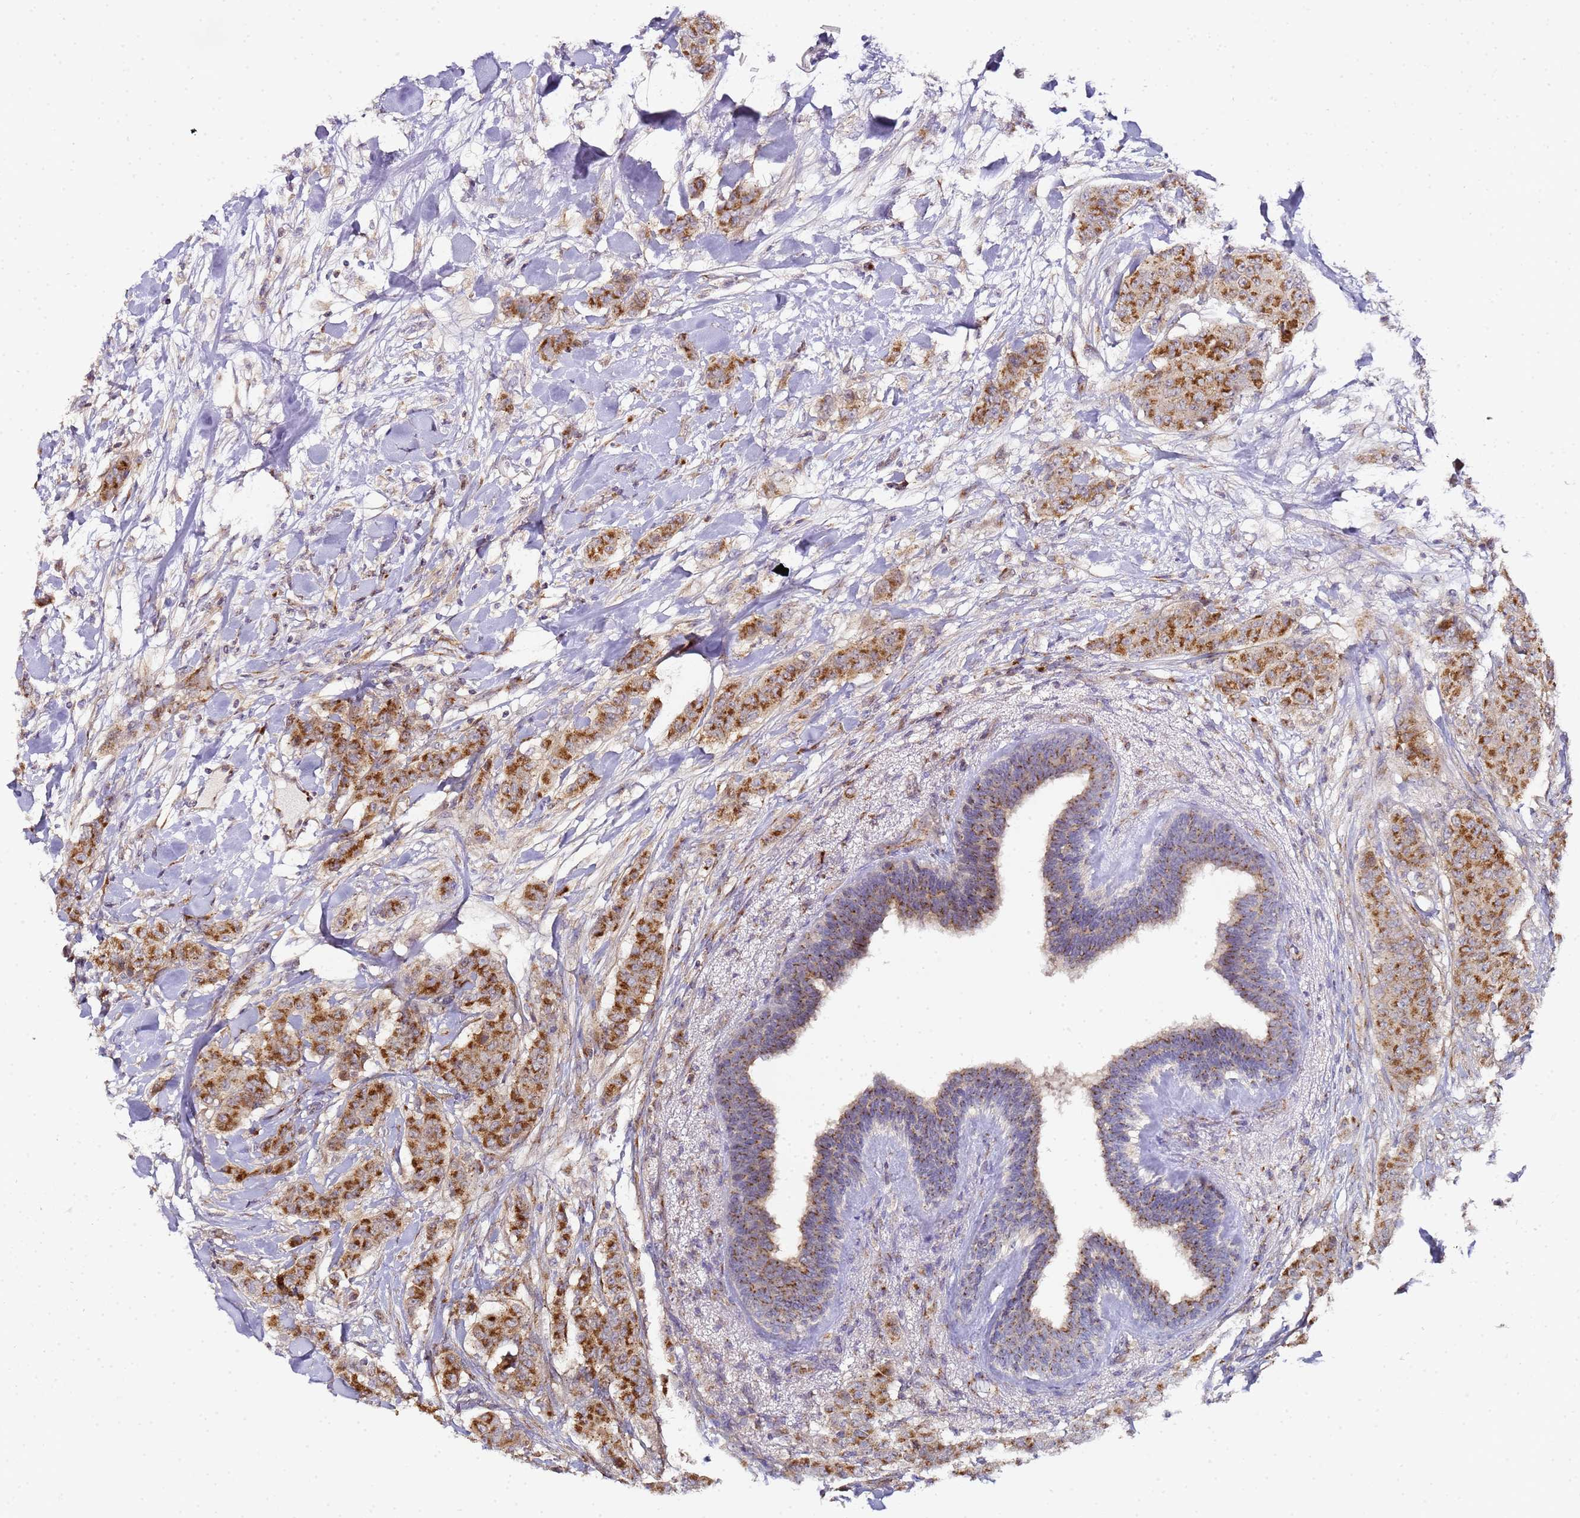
{"staining": {"intensity": "strong", "quantity": ">75%", "location": "cytoplasmic/membranous"}, "tissue": "breast cancer", "cell_type": "Tumor cells", "image_type": "cancer", "snomed": [{"axis": "morphology", "description": "Duct carcinoma"}, {"axis": "topography", "description": "Breast"}], "caption": "Breast infiltrating ductal carcinoma was stained to show a protein in brown. There is high levels of strong cytoplasmic/membranous positivity in about >75% of tumor cells.", "gene": "MRPL49", "patient": {"sex": "female", "age": 40}}